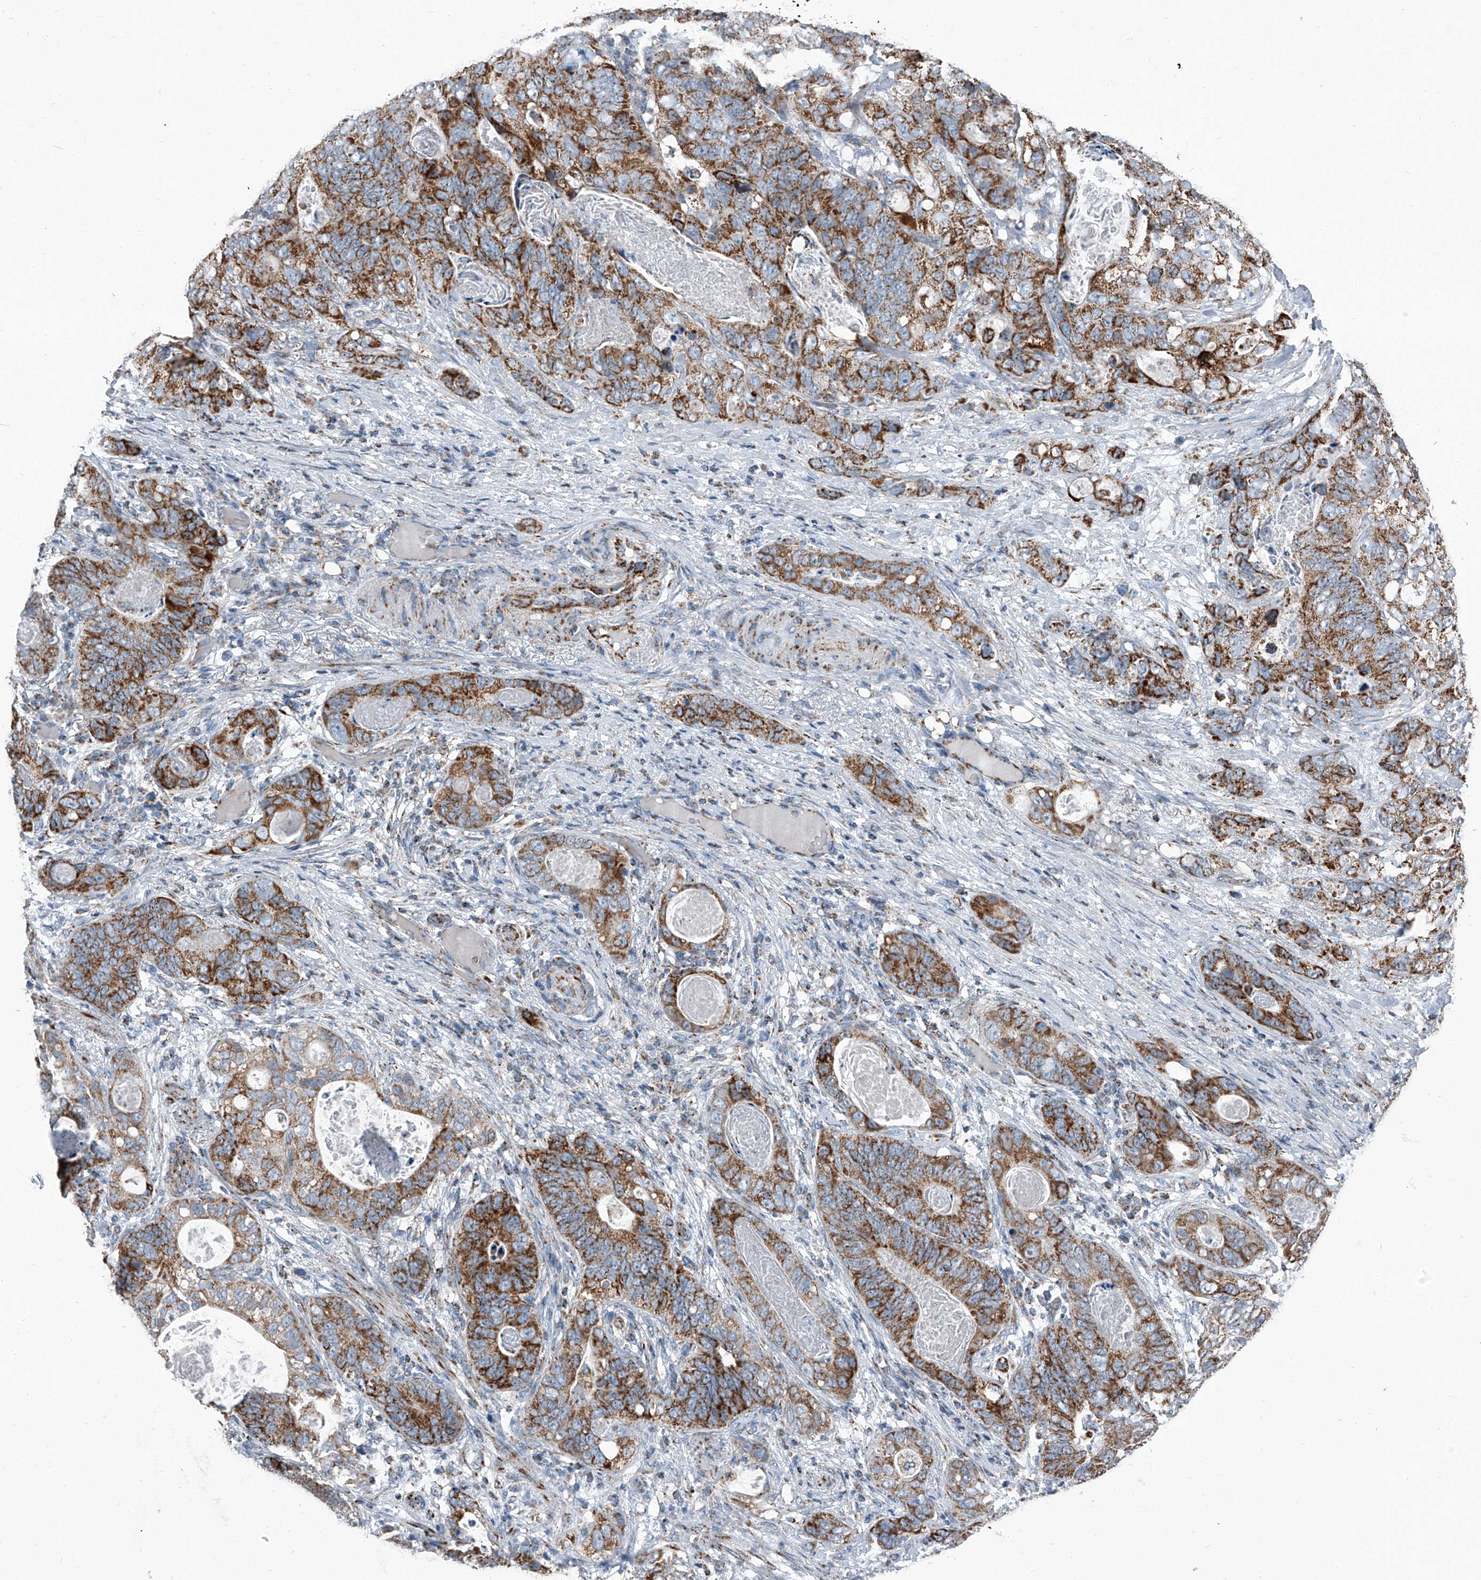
{"staining": {"intensity": "strong", "quantity": ">75%", "location": "cytoplasmic/membranous"}, "tissue": "stomach cancer", "cell_type": "Tumor cells", "image_type": "cancer", "snomed": [{"axis": "morphology", "description": "Normal tissue, NOS"}, {"axis": "morphology", "description": "Adenocarcinoma, NOS"}, {"axis": "topography", "description": "Stomach"}], "caption": "High-magnification brightfield microscopy of stomach cancer stained with DAB (3,3'-diaminobenzidine) (brown) and counterstained with hematoxylin (blue). tumor cells exhibit strong cytoplasmic/membranous expression is appreciated in approximately>75% of cells.", "gene": "CHRNA7", "patient": {"sex": "female", "age": 89}}